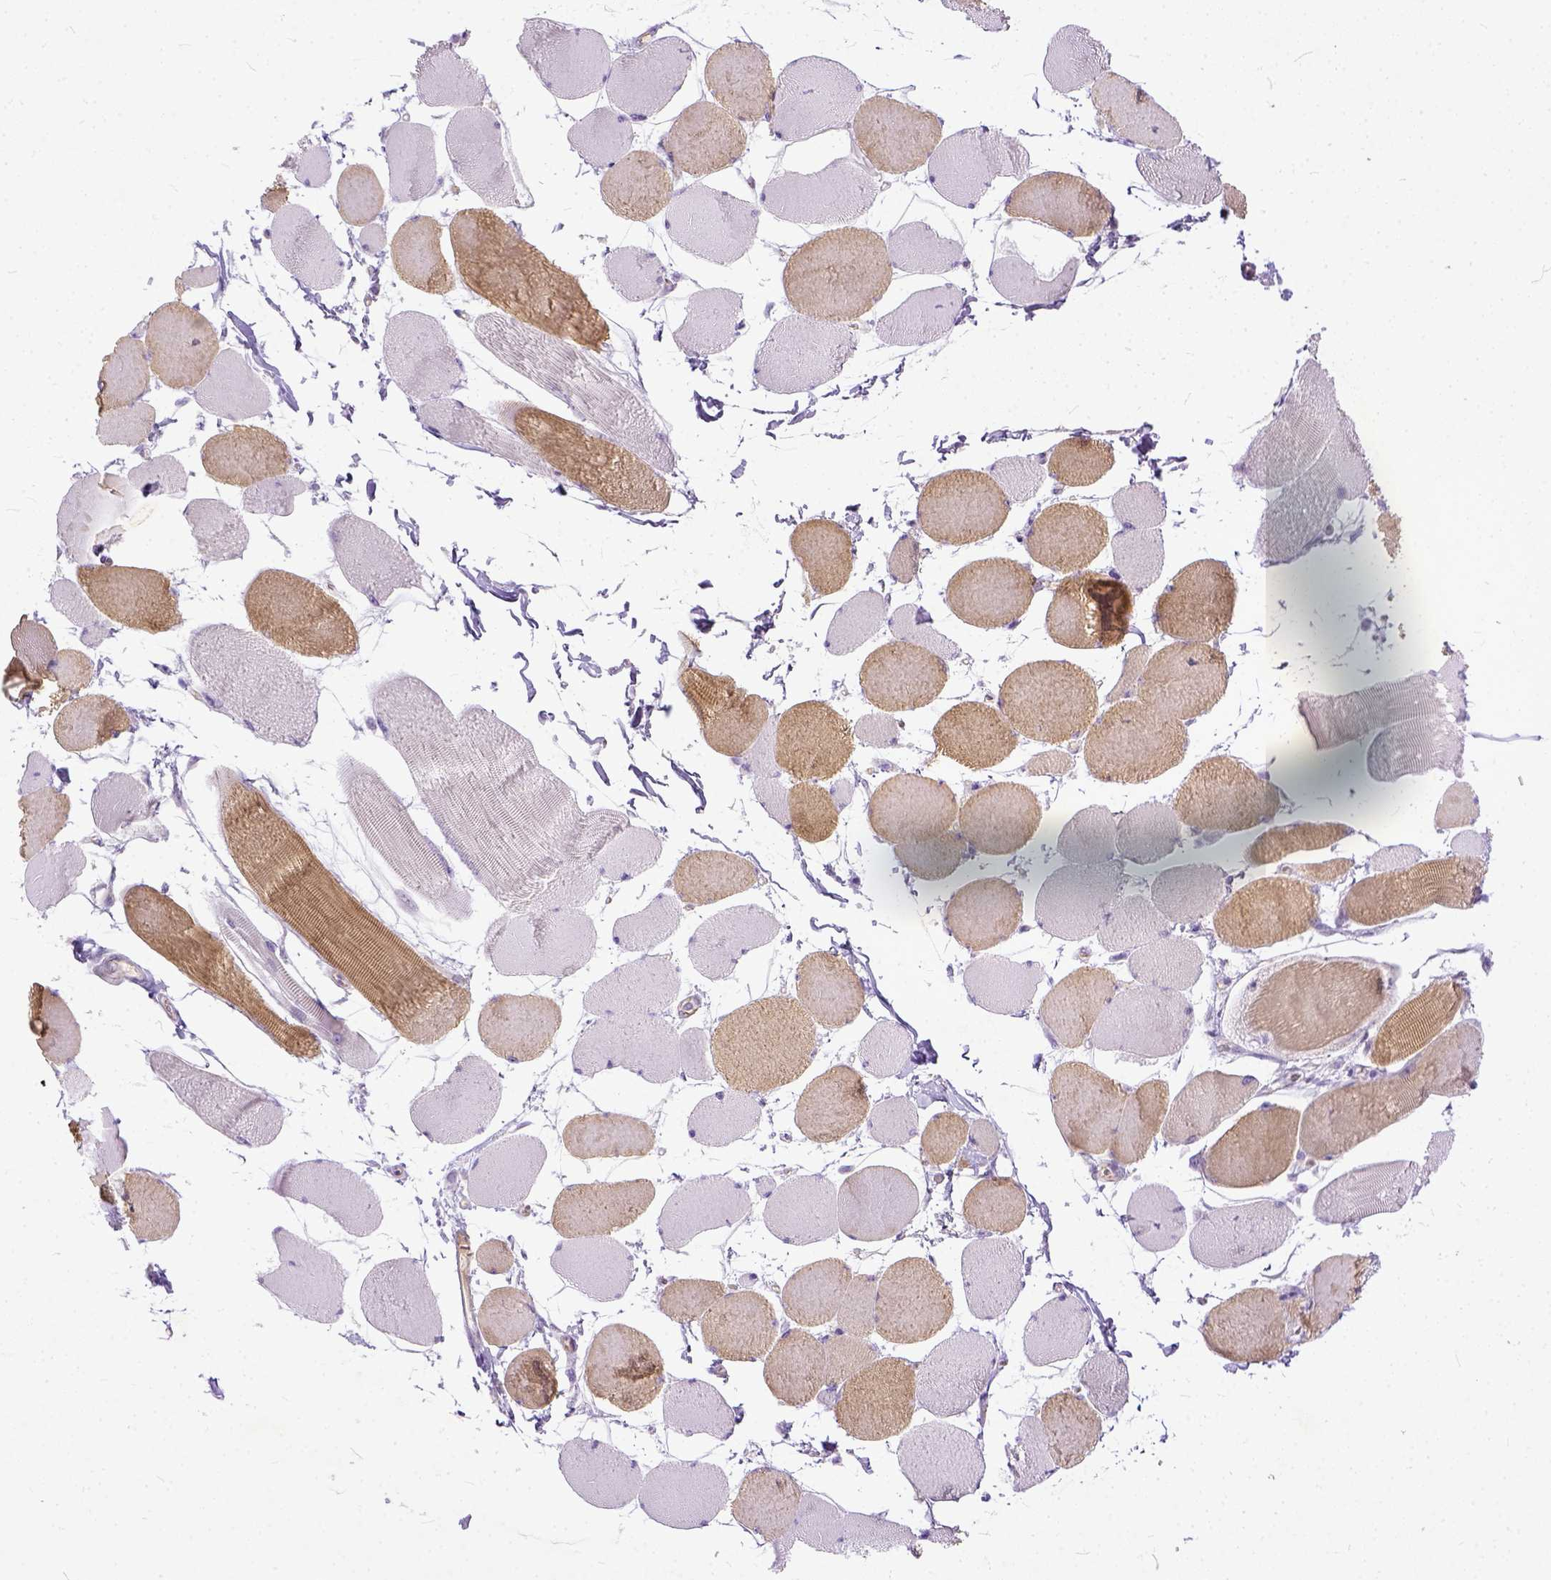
{"staining": {"intensity": "moderate", "quantity": "25%-75%", "location": "cytoplasmic/membranous"}, "tissue": "skeletal muscle", "cell_type": "Myocytes", "image_type": "normal", "snomed": [{"axis": "morphology", "description": "Normal tissue, NOS"}, {"axis": "topography", "description": "Skeletal muscle"}], "caption": "Unremarkable skeletal muscle was stained to show a protein in brown. There is medium levels of moderate cytoplasmic/membranous positivity in about 25%-75% of myocytes. The protein is stained brown, and the nuclei are stained in blue (DAB (3,3'-diaminobenzidine) IHC with brightfield microscopy, high magnification).", "gene": "ADGRF1", "patient": {"sex": "female", "age": 75}}